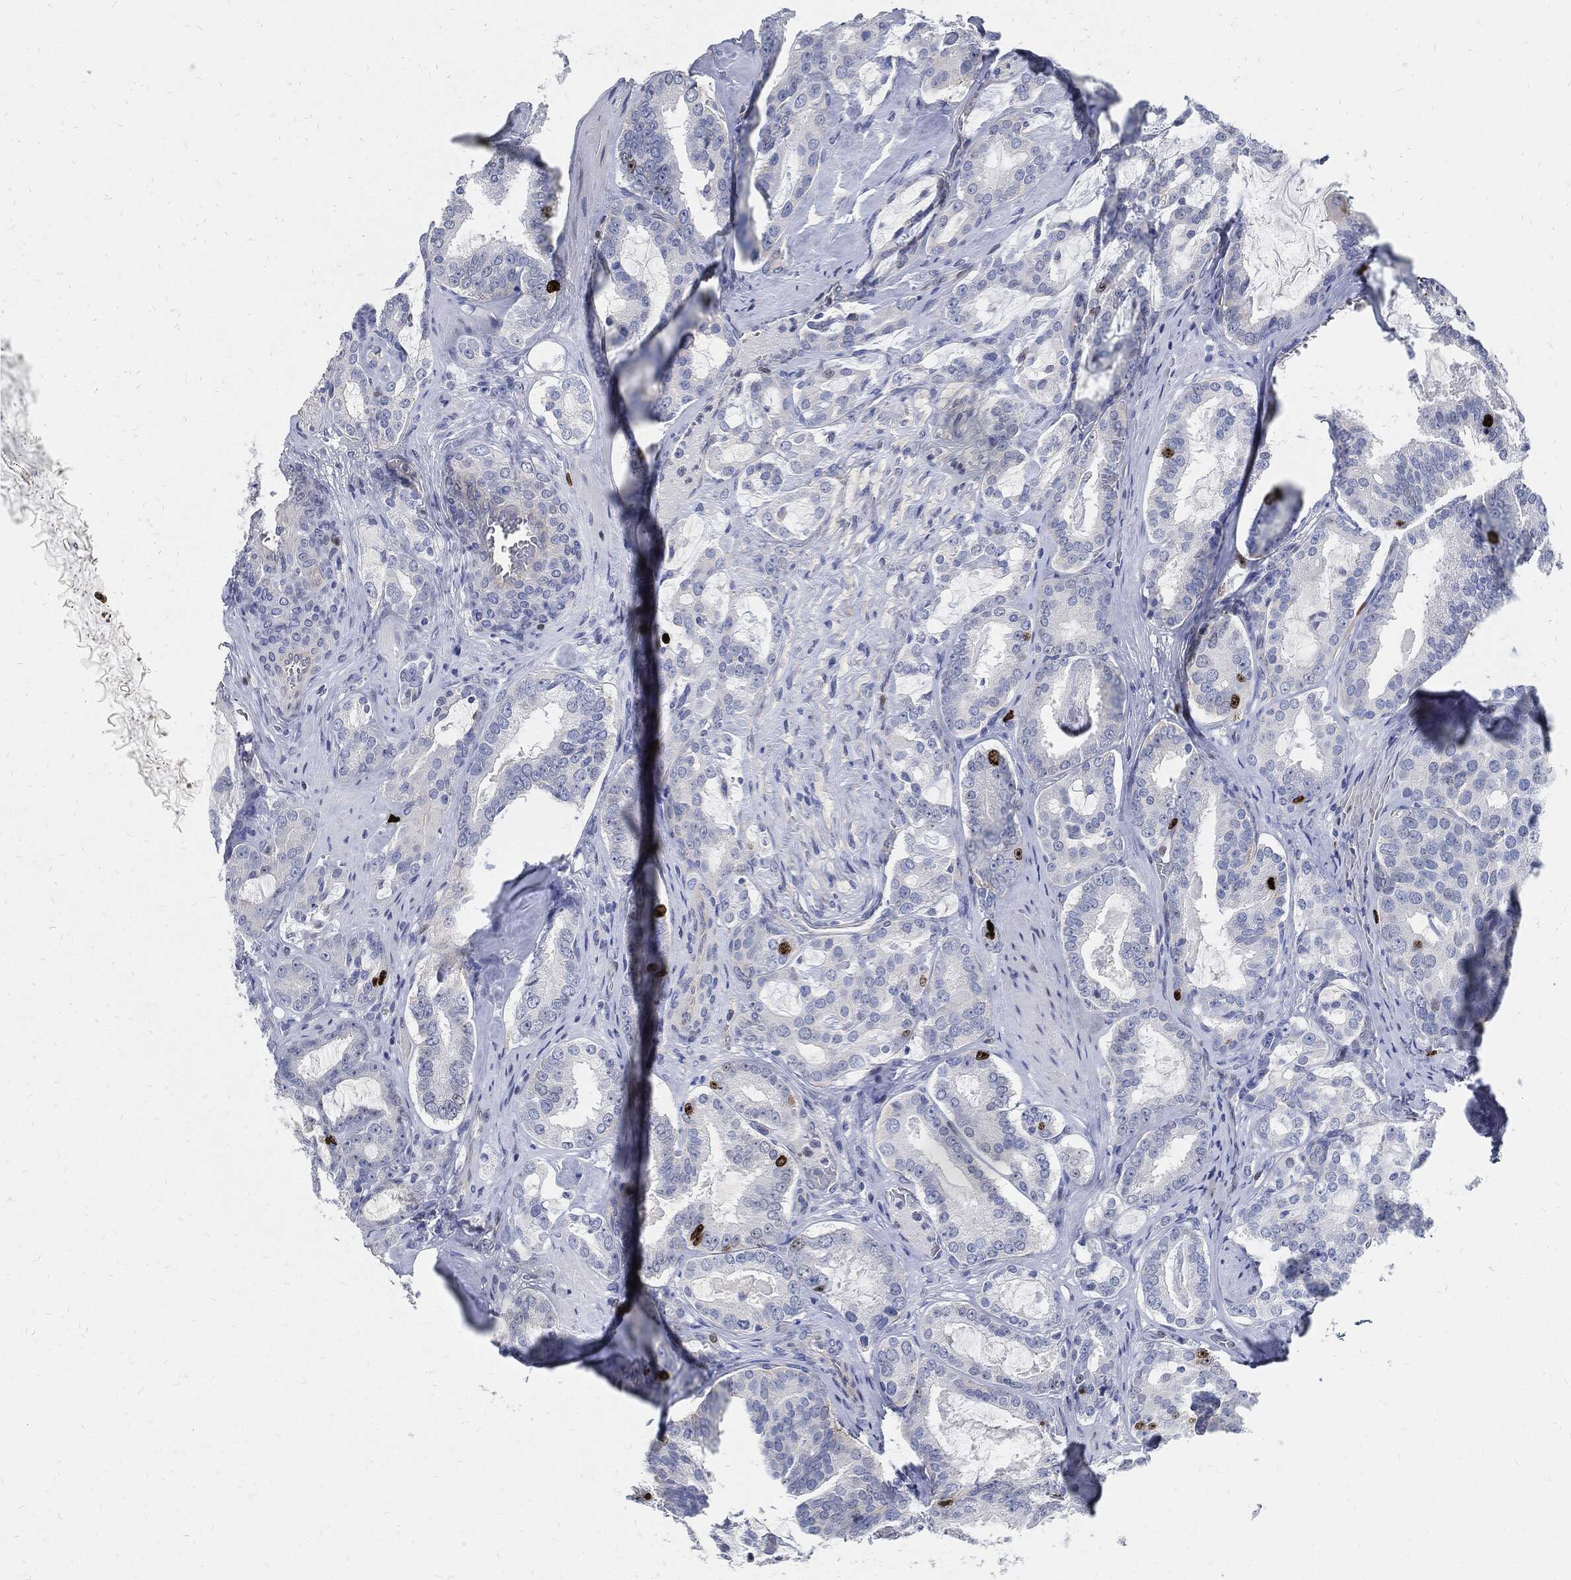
{"staining": {"intensity": "strong", "quantity": "<25%", "location": "nuclear"}, "tissue": "prostate cancer", "cell_type": "Tumor cells", "image_type": "cancer", "snomed": [{"axis": "morphology", "description": "Adenocarcinoma, NOS"}, {"axis": "topography", "description": "Prostate"}], "caption": "This image shows adenocarcinoma (prostate) stained with immunohistochemistry (IHC) to label a protein in brown. The nuclear of tumor cells show strong positivity for the protein. Nuclei are counter-stained blue.", "gene": "MKI67", "patient": {"sex": "male", "age": 67}}